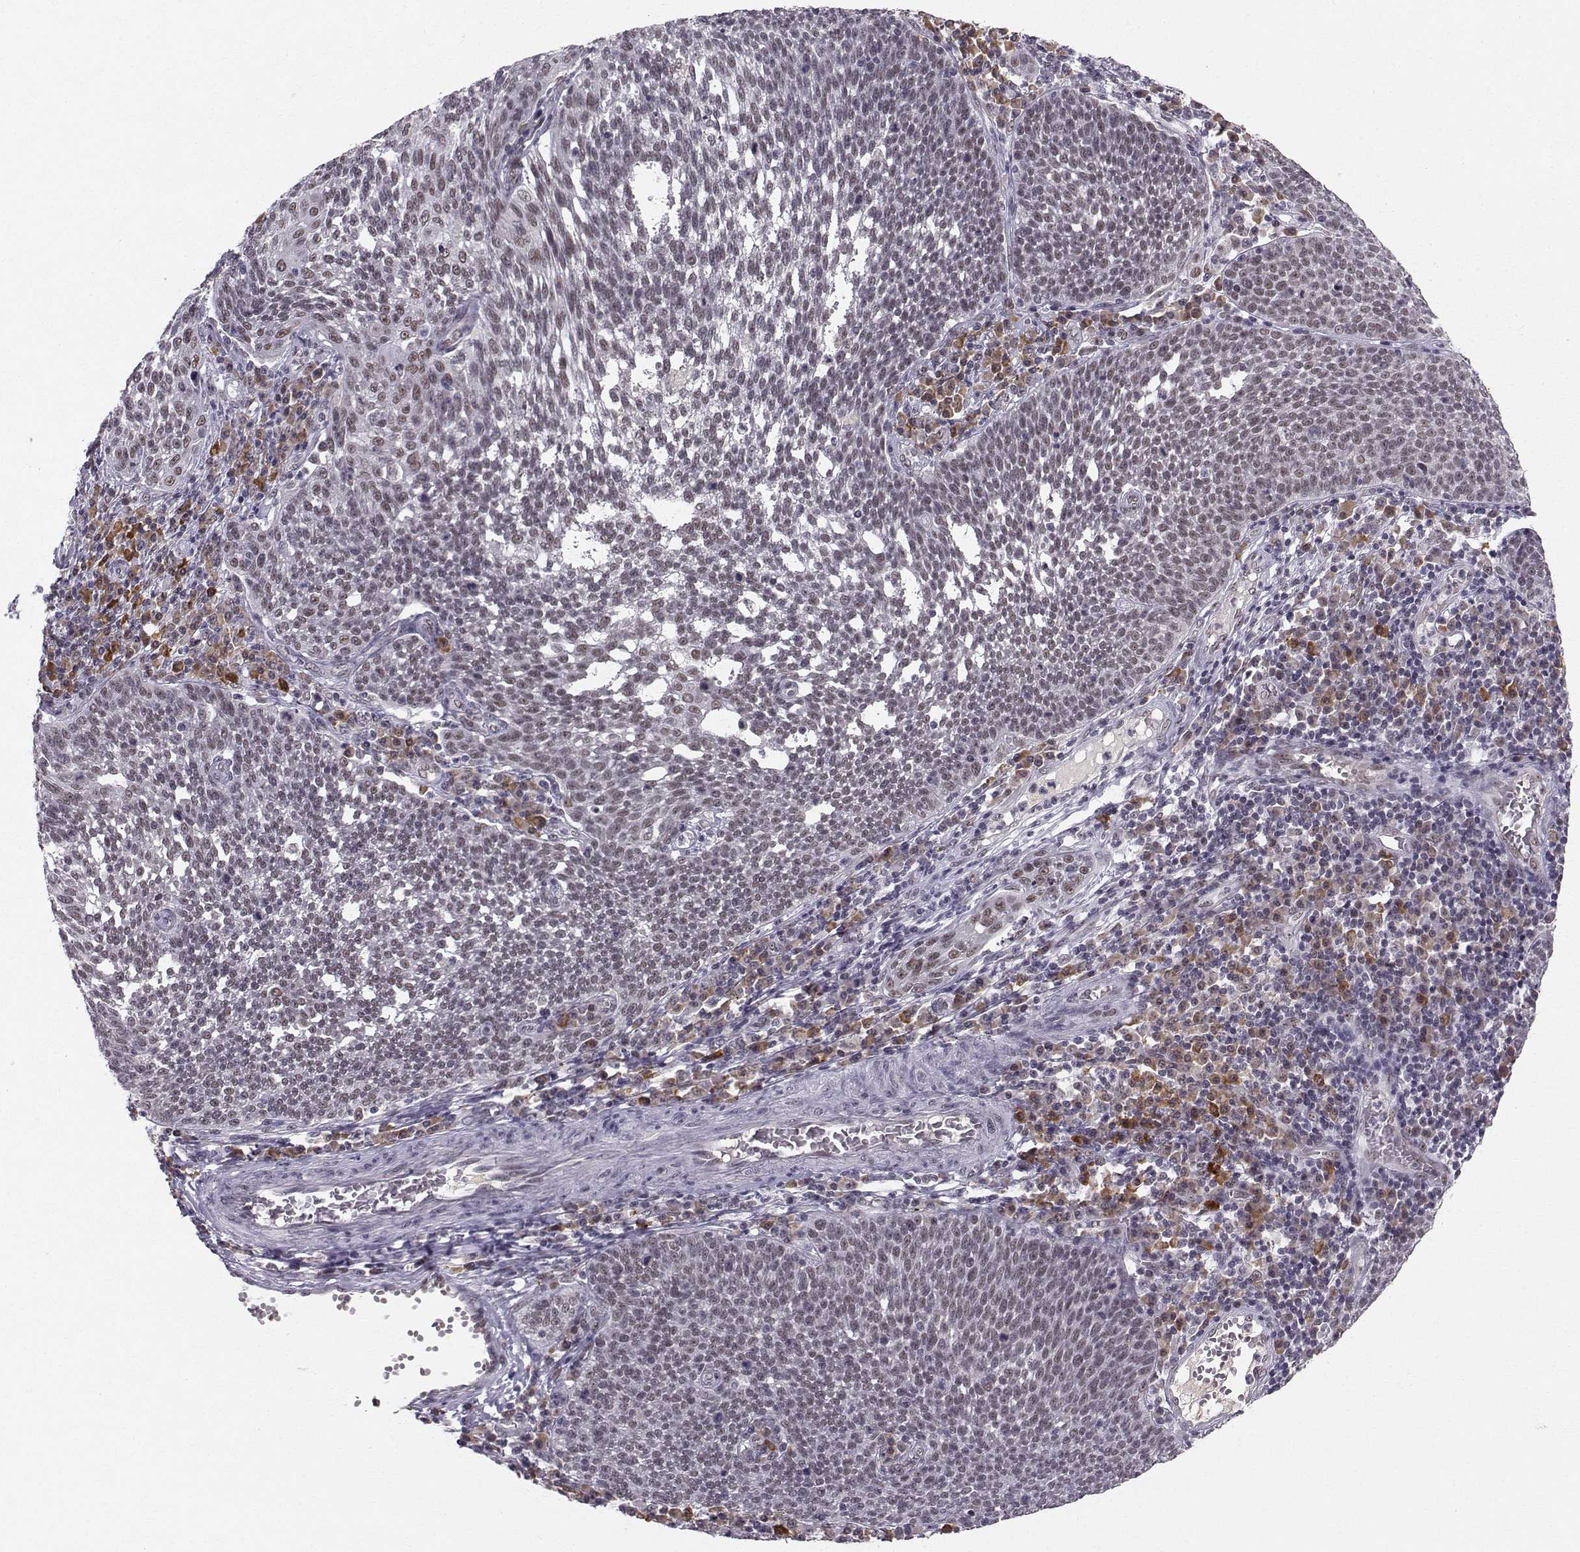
{"staining": {"intensity": "moderate", "quantity": "<25%", "location": "nuclear"}, "tissue": "cervical cancer", "cell_type": "Tumor cells", "image_type": "cancer", "snomed": [{"axis": "morphology", "description": "Squamous cell carcinoma, NOS"}, {"axis": "topography", "description": "Cervix"}], "caption": "A low amount of moderate nuclear positivity is appreciated in about <25% of tumor cells in cervical cancer tissue. (DAB (3,3'-diaminobenzidine) IHC, brown staining for protein, blue staining for nuclei).", "gene": "RPP38", "patient": {"sex": "female", "age": 34}}